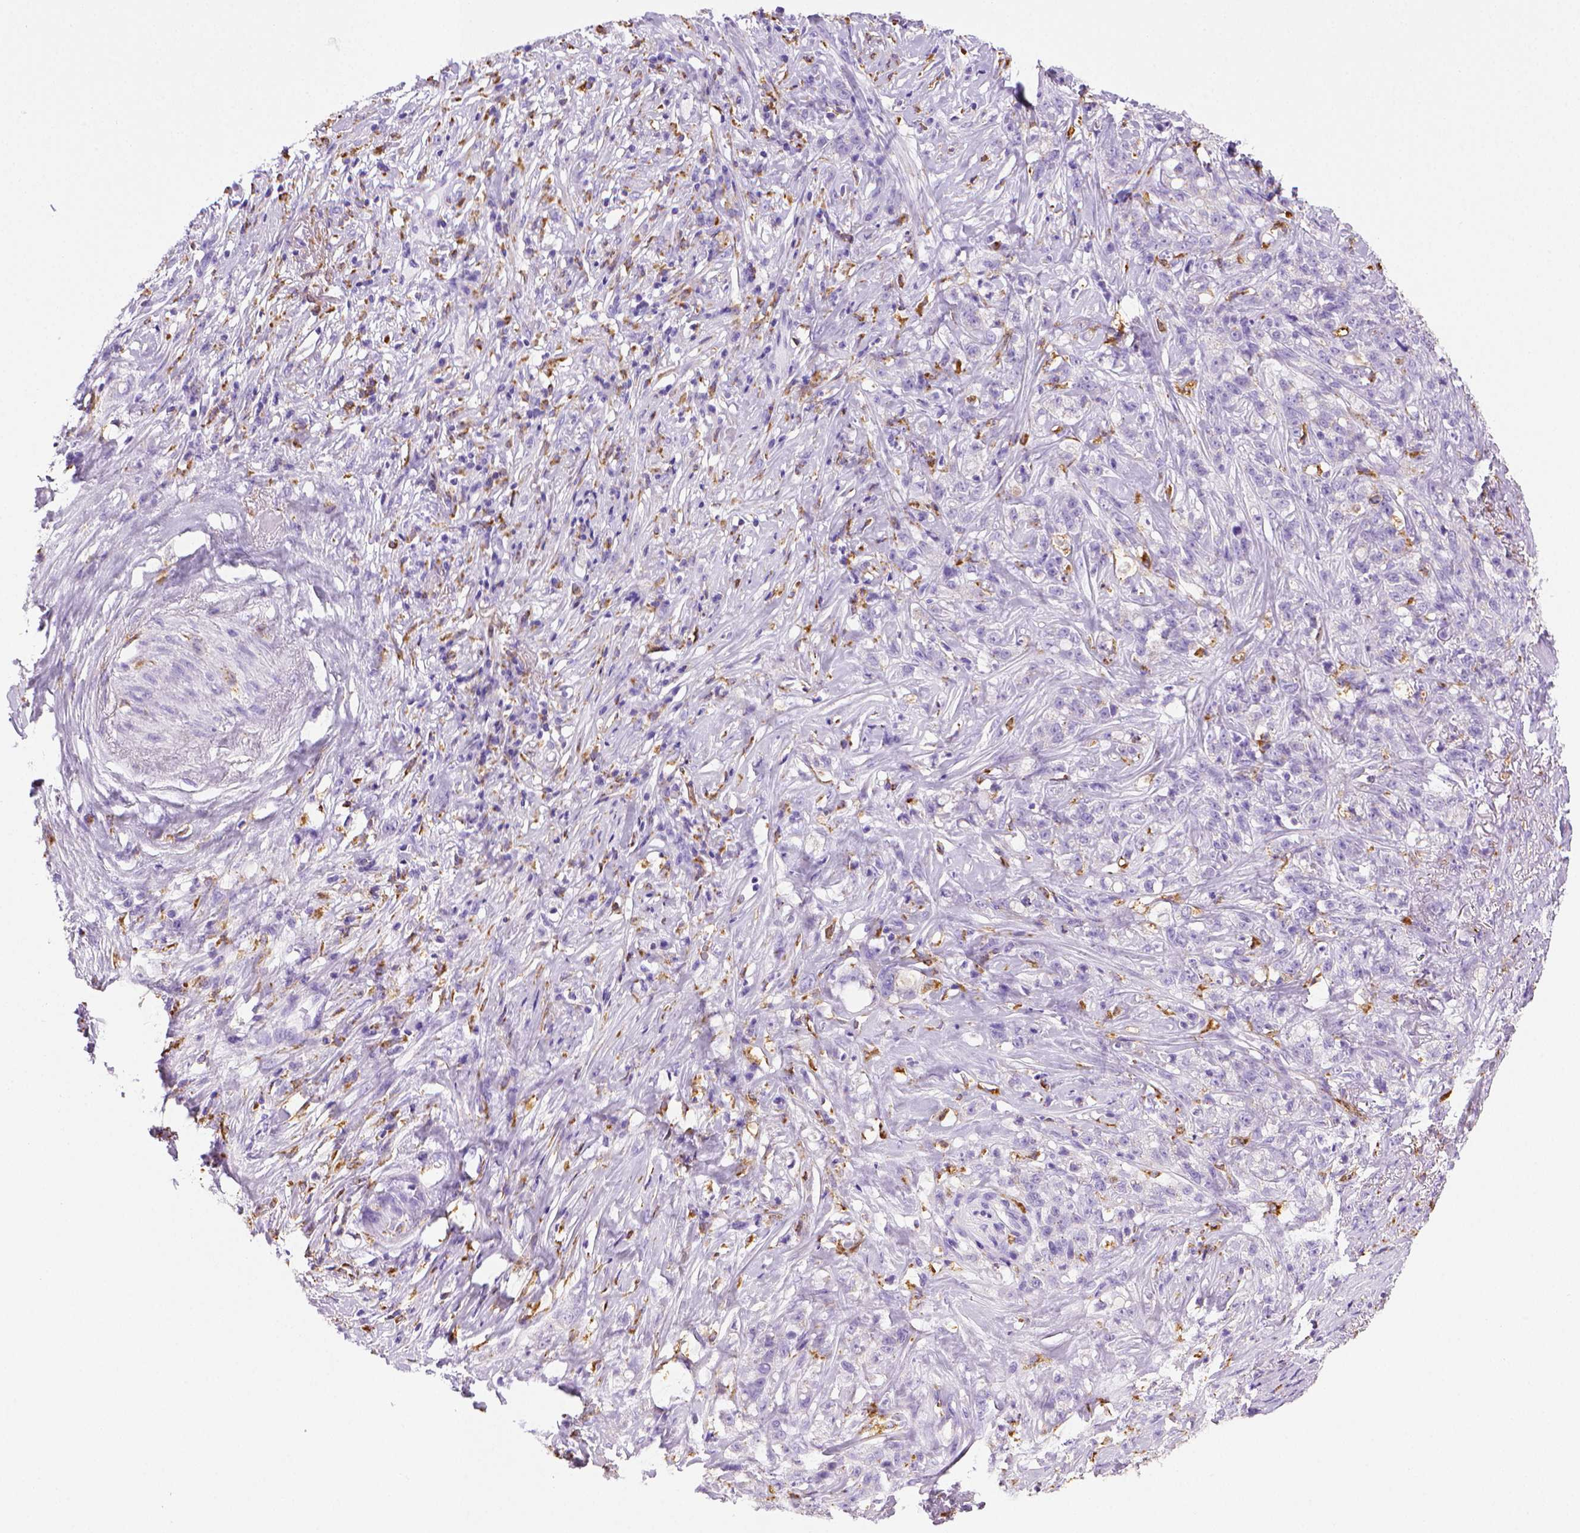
{"staining": {"intensity": "negative", "quantity": "none", "location": "none"}, "tissue": "stomach cancer", "cell_type": "Tumor cells", "image_type": "cancer", "snomed": [{"axis": "morphology", "description": "Adenocarcinoma, NOS"}, {"axis": "topography", "description": "Stomach, lower"}], "caption": "DAB (3,3'-diaminobenzidine) immunohistochemical staining of adenocarcinoma (stomach) demonstrates no significant expression in tumor cells. The staining is performed using DAB brown chromogen with nuclei counter-stained in using hematoxylin.", "gene": "CD68", "patient": {"sex": "male", "age": 88}}